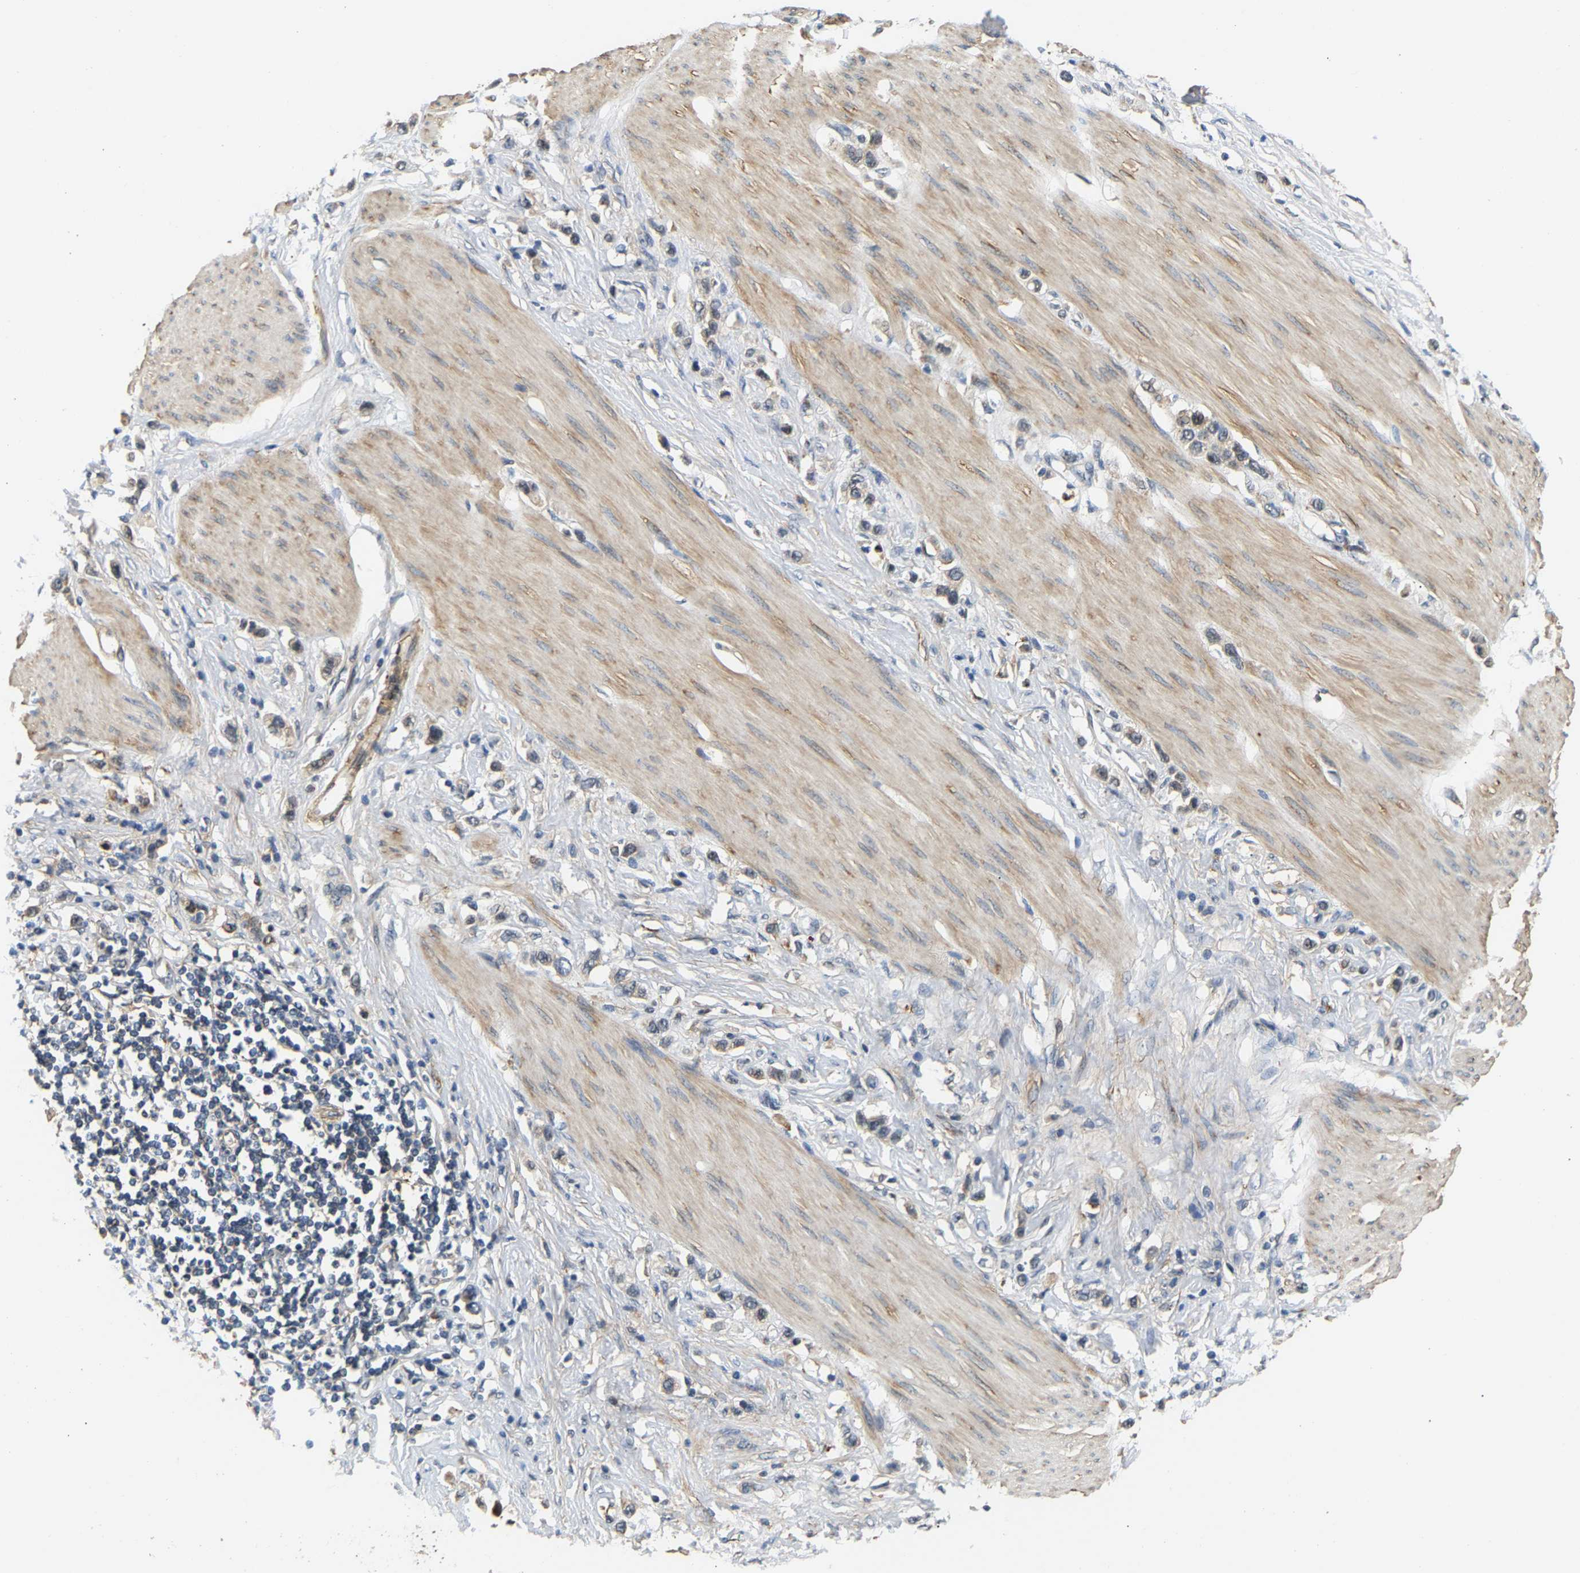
{"staining": {"intensity": "weak", "quantity": "25%-75%", "location": "cytoplasmic/membranous"}, "tissue": "stomach cancer", "cell_type": "Tumor cells", "image_type": "cancer", "snomed": [{"axis": "morphology", "description": "Adenocarcinoma, NOS"}, {"axis": "topography", "description": "Stomach"}], "caption": "Brown immunohistochemical staining in human stomach cancer displays weak cytoplasmic/membranous positivity in approximately 25%-75% of tumor cells.", "gene": "LARP6", "patient": {"sex": "female", "age": 65}}